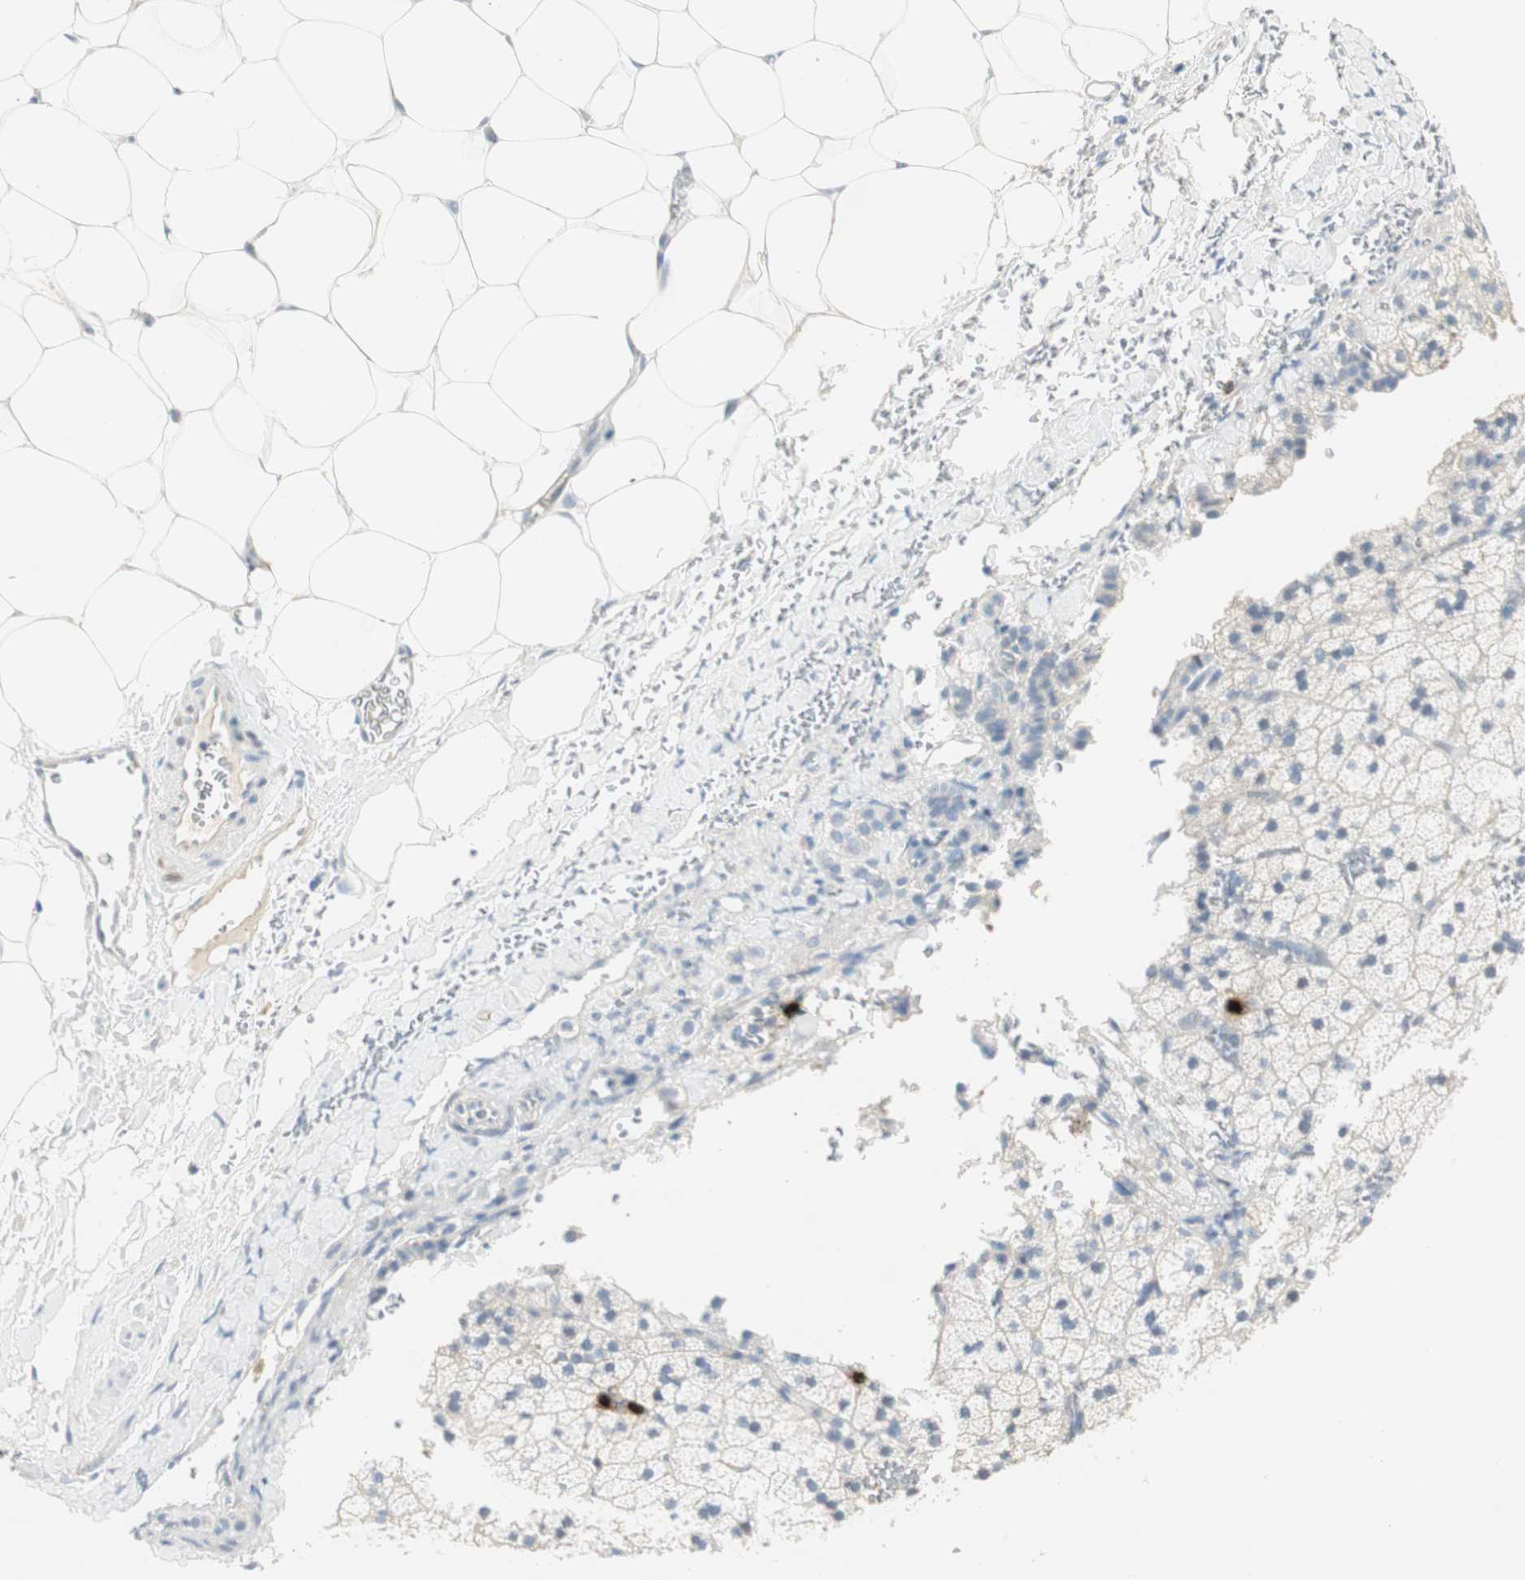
{"staining": {"intensity": "moderate", "quantity": "<25%", "location": "cytoplasmic/membranous"}, "tissue": "adrenal gland", "cell_type": "Glandular cells", "image_type": "normal", "snomed": [{"axis": "morphology", "description": "Normal tissue, NOS"}, {"axis": "topography", "description": "Adrenal gland"}], "caption": "Protein staining of unremarkable adrenal gland reveals moderate cytoplasmic/membranous staining in approximately <25% of glandular cells.", "gene": "PRTN3", "patient": {"sex": "male", "age": 35}}